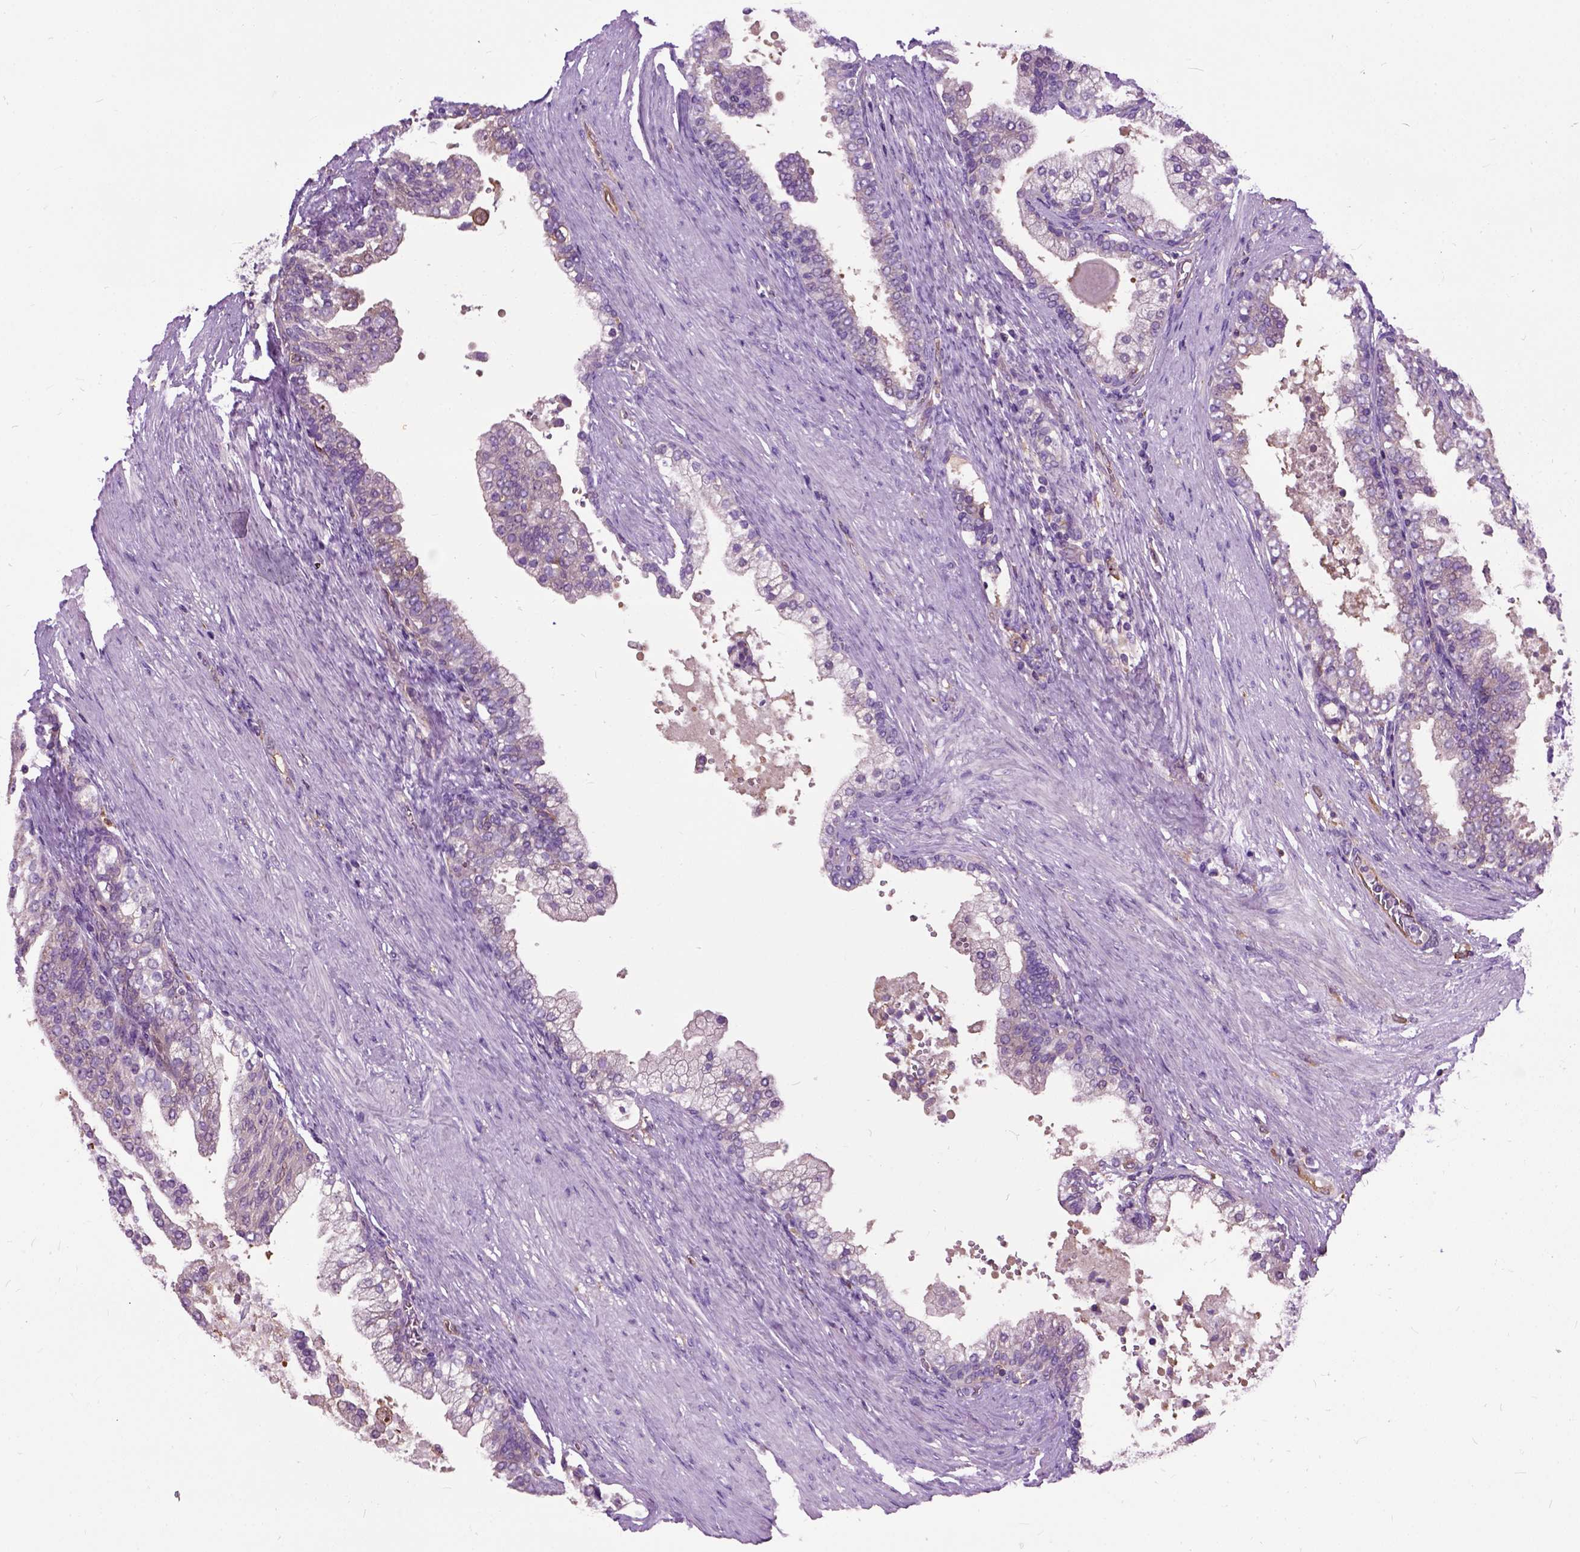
{"staining": {"intensity": "moderate", "quantity": "<25%", "location": "cytoplasmic/membranous"}, "tissue": "prostate cancer", "cell_type": "Tumor cells", "image_type": "cancer", "snomed": [{"axis": "morphology", "description": "Adenocarcinoma, NOS"}, {"axis": "topography", "description": "Prostate and seminal vesicle, NOS"}, {"axis": "topography", "description": "Prostate"}], "caption": "Moderate cytoplasmic/membranous expression for a protein is seen in about <25% of tumor cells of prostate adenocarcinoma using IHC.", "gene": "SEMA4F", "patient": {"sex": "male", "age": 44}}